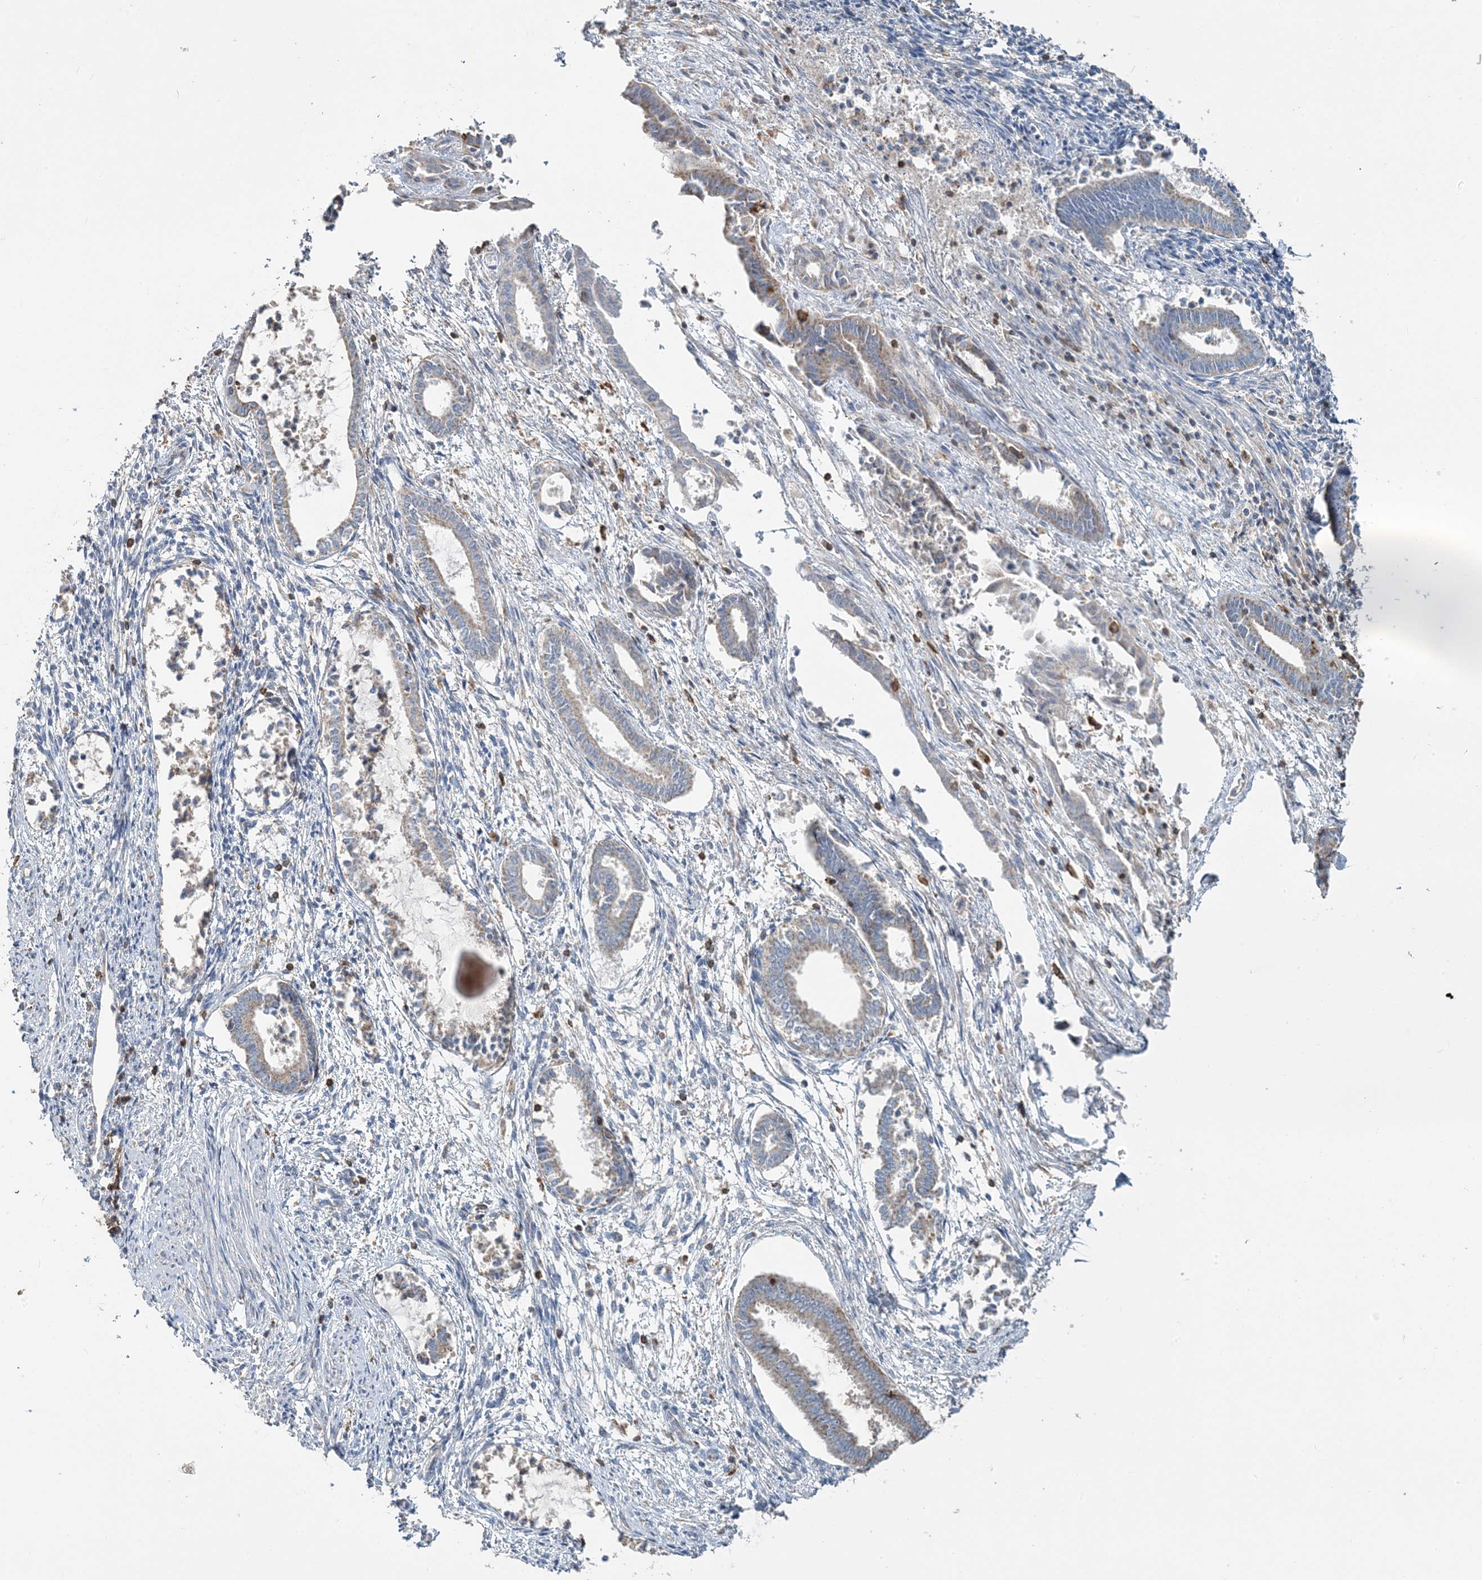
{"staining": {"intensity": "negative", "quantity": "none", "location": "none"}, "tissue": "endometrium", "cell_type": "Cells in endometrial stroma", "image_type": "normal", "snomed": [{"axis": "morphology", "description": "Normal tissue, NOS"}, {"axis": "topography", "description": "Endometrium"}], "caption": "High magnification brightfield microscopy of unremarkable endometrium stained with DAB (brown) and counterstained with hematoxylin (blue): cells in endometrial stroma show no significant positivity. (Stains: DAB (3,3'-diaminobenzidine) immunohistochemistry with hematoxylin counter stain, Microscopy: brightfield microscopy at high magnification).", "gene": "TMLHE", "patient": {"sex": "female", "age": 56}}